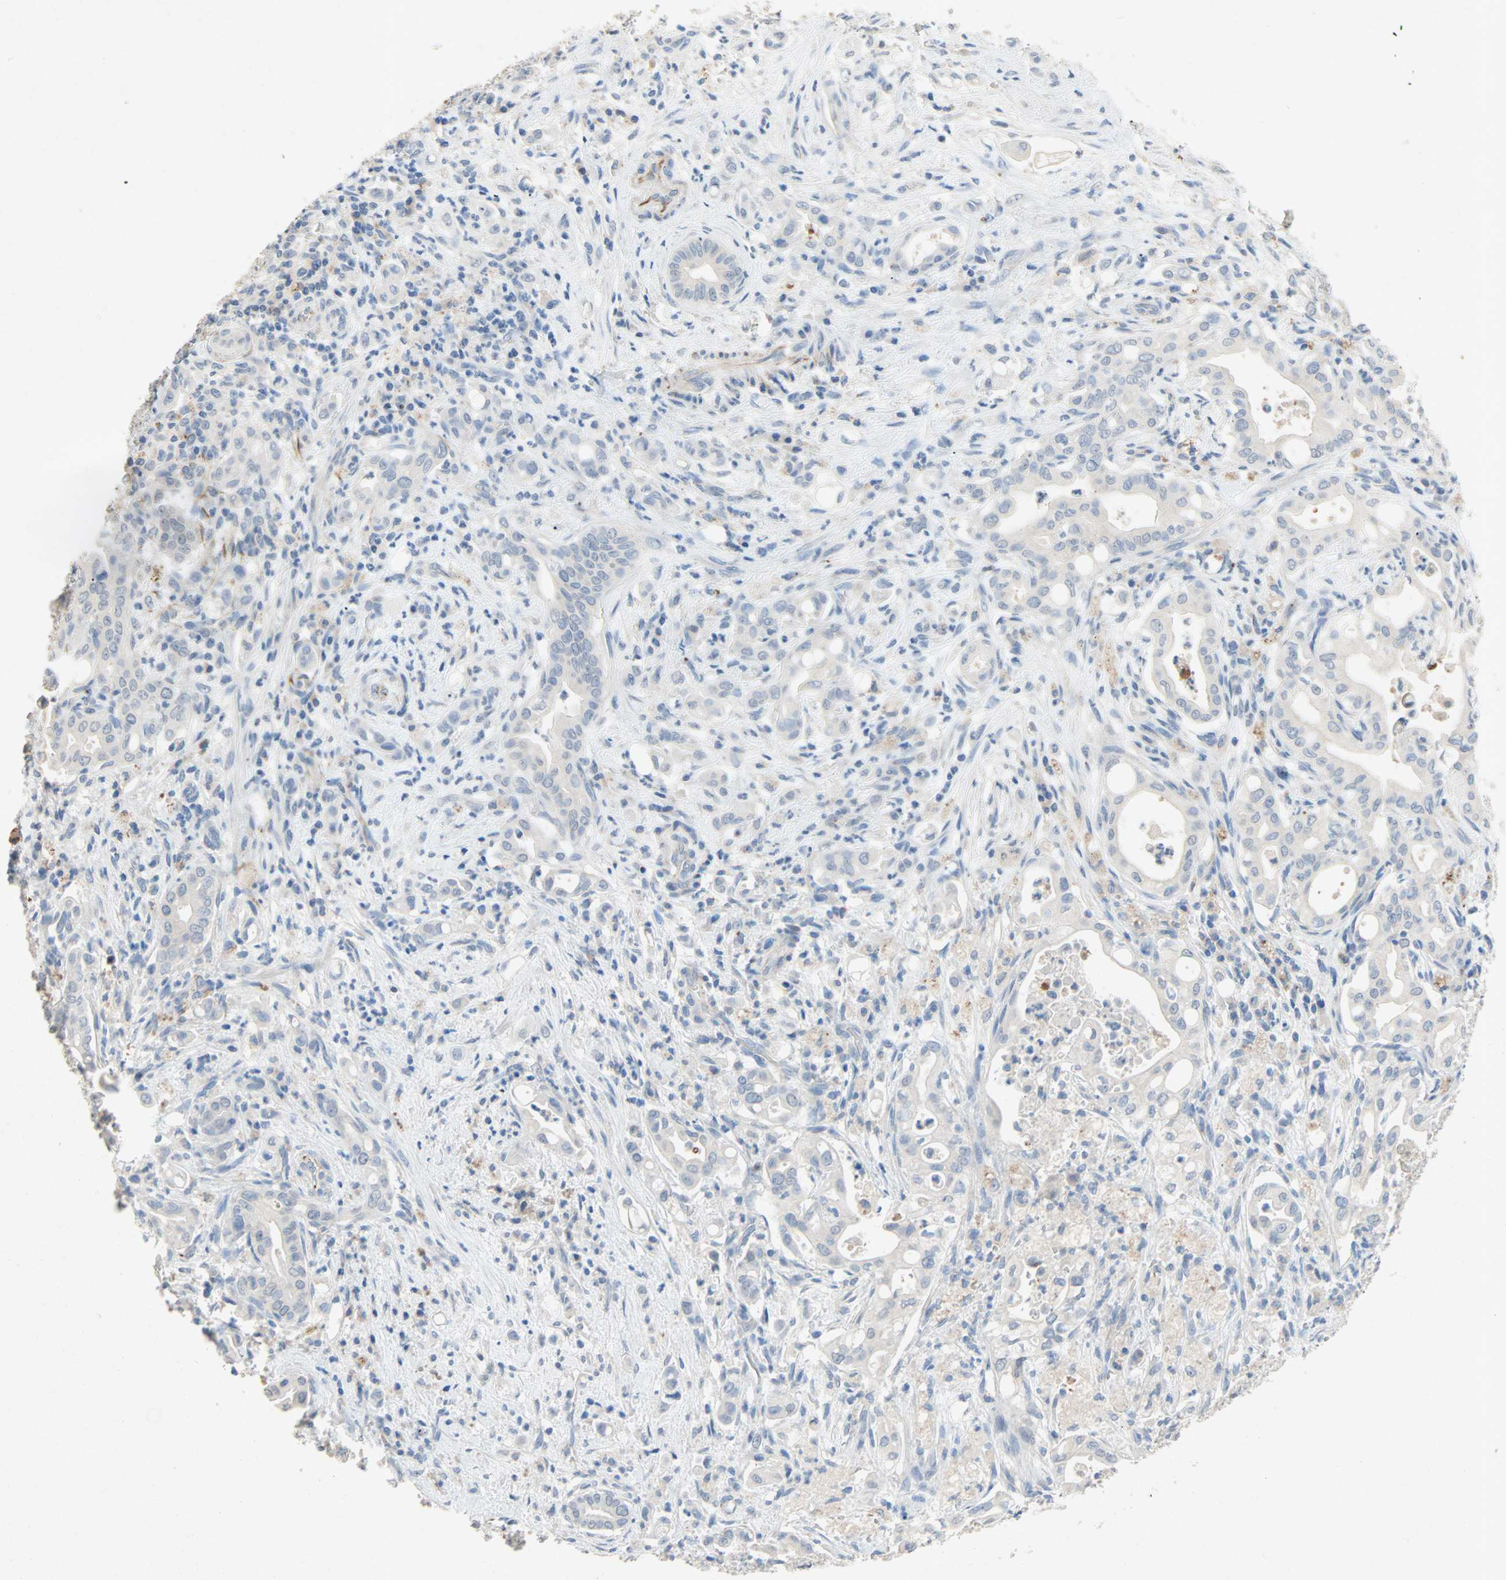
{"staining": {"intensity": "negative", "quantity": "none", "location": "none"}, "tissue": "liver cancer", "cell_type": "Tumor cells", "image_type": "cancer", "snomed": [{"axis": "morphology", "description": "Cholangiocarcinoma"}, {"axis": "topography", "description": "Liver"}], "caption": "The image demonstrates no significant staining in tumor cells of liver cholangiocarcinoma. (DAB immunohistochemistry, high magnification).", "gene": "PCDHB2", "patient": {"sex": "female", "age": 68}}